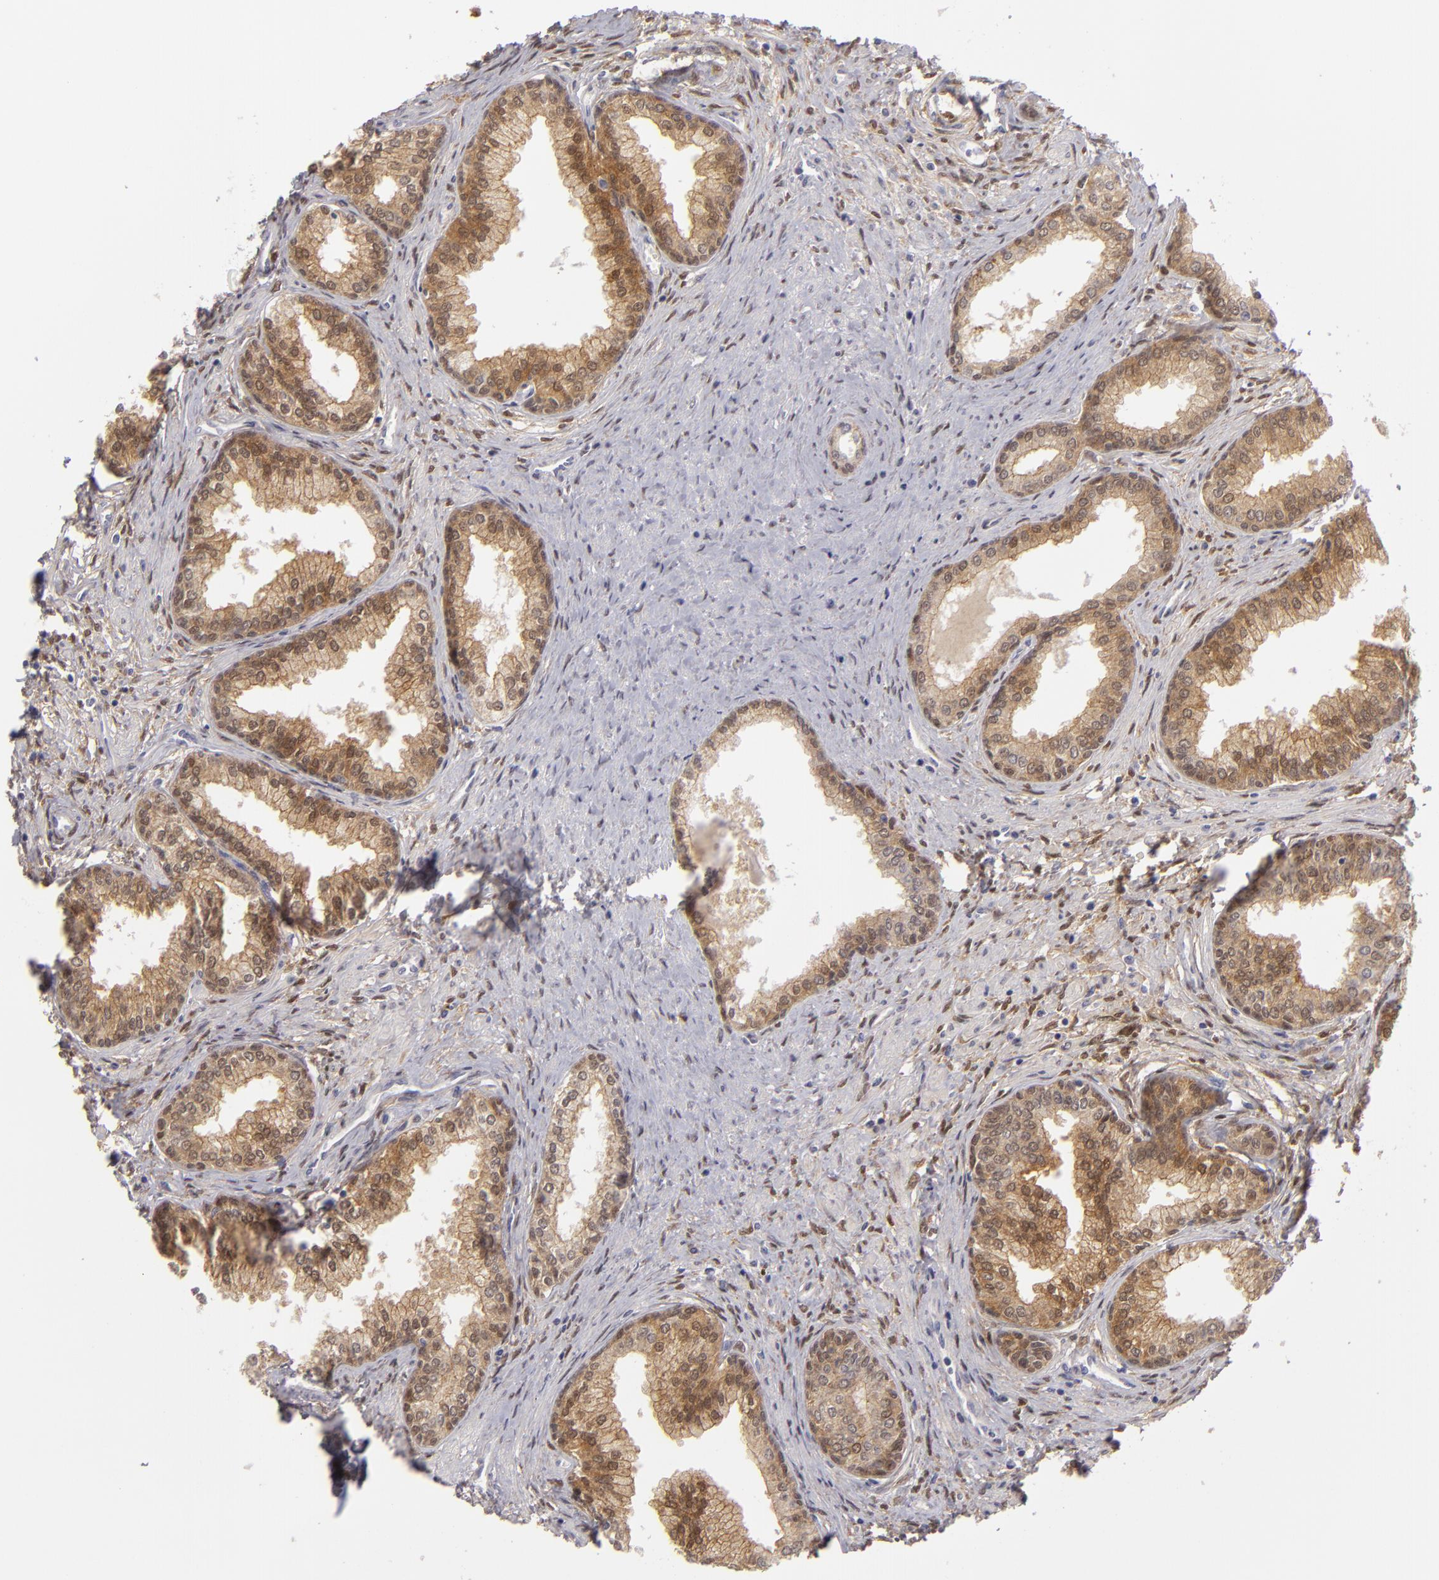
{"staining": {"intensity": "moderate", "quantity": ">75%", "location": "cytoplasmic/membranous,nuclear"}, "tissue": "prostate", "cell_type": "Glandular cells", "image_type": "normal", "snomed": [{"axis": "morphology", "description": "Normal tissue, NOS"}, {"axis": "topography", "description": "Prostate"}], "caption": "Human prostate stained for a protein (brown) demonstrates moderate cytoplasmic/membranous,nuclear positive positivity in about >75% of glandular cells.", "gene": "EFS", "patient": {"sex": "male", "age": 68}}